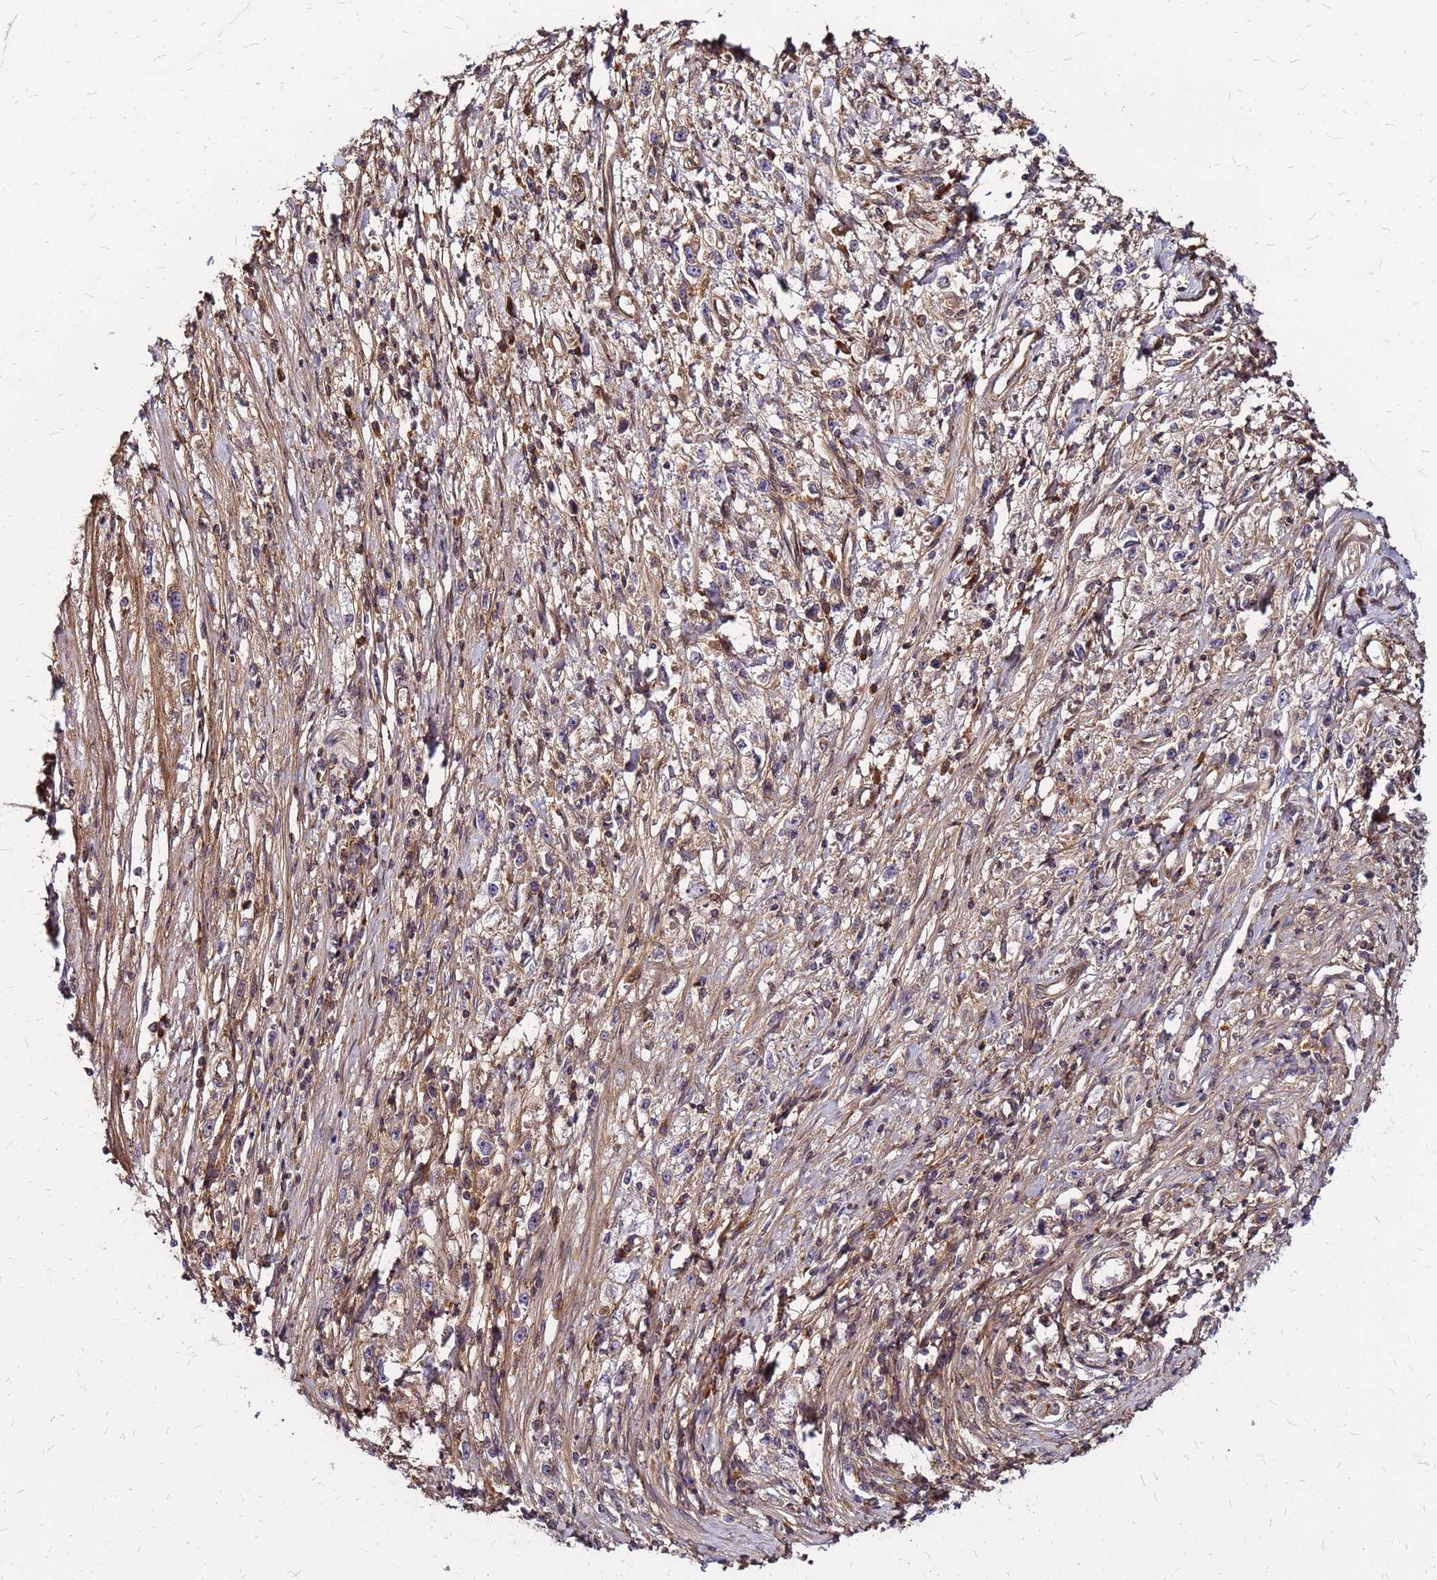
{"staining": {"intensity": "weak", "quantity": ">75%", "location": "cytoplasmic/membranous"}, "tissue": "stomach cancer", "cell_type": "Tumor cells", "image_type": "cancer", "snomed": [{"axis": "morphology", "description": "Adenocarcinoma, NOS"}, {"axis": "topography", "description": "Stomach"}], "caption": "Tumor cells show low levels of weak cytoplasmic/membranous staining in approximately >75% of cells in human stomach adenocarcinoma. The staining was performed using DAB (3,3'-diaminobenzidine), with brown indicating positive protein expression. Nuclei are stained blue with hematoxylin.", "gene": "CYBC1", "patient": {"sex": "female", "age": 59}}